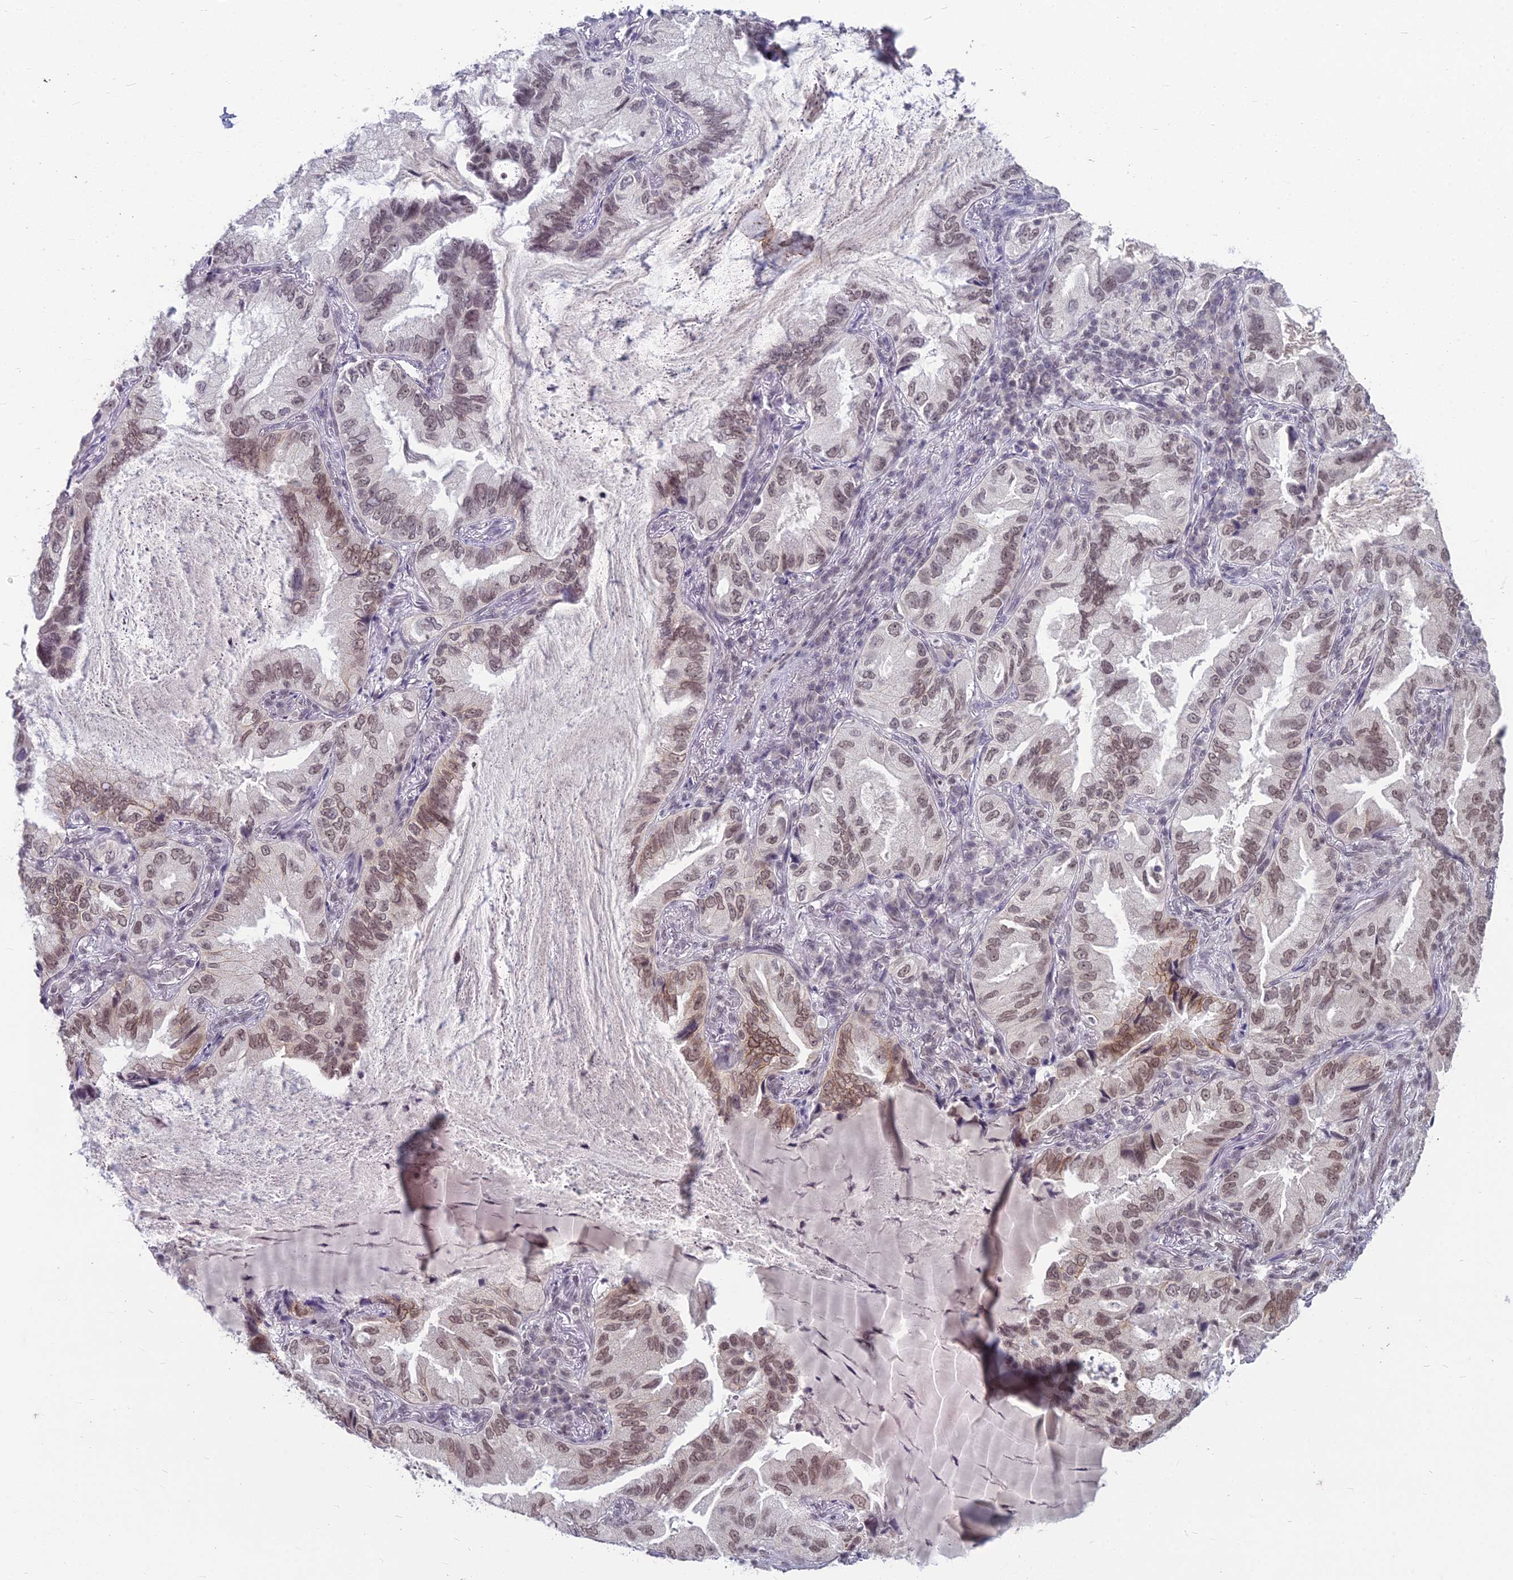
{"staining": {"intensity": "moderate", "quantity": ">75%", "location": "nuclear"}, "tissue": "lung cancer", "cell_type": "Tumor cells", "image_type": "cancer", "snomed": [{"axis": "morphology", "description": "Adenocarcinoma, NOS"}, {"axis": "topography", "description": "Lung"}], "caption": "There is medium levels of moderate nuclear positivity in tumor cells of adenocarcinoma (lung), as demonstrated by immunohistochemical staining (brown color).", "gene": "KAT7", "patient": {"sex": "female", "age": 69}}